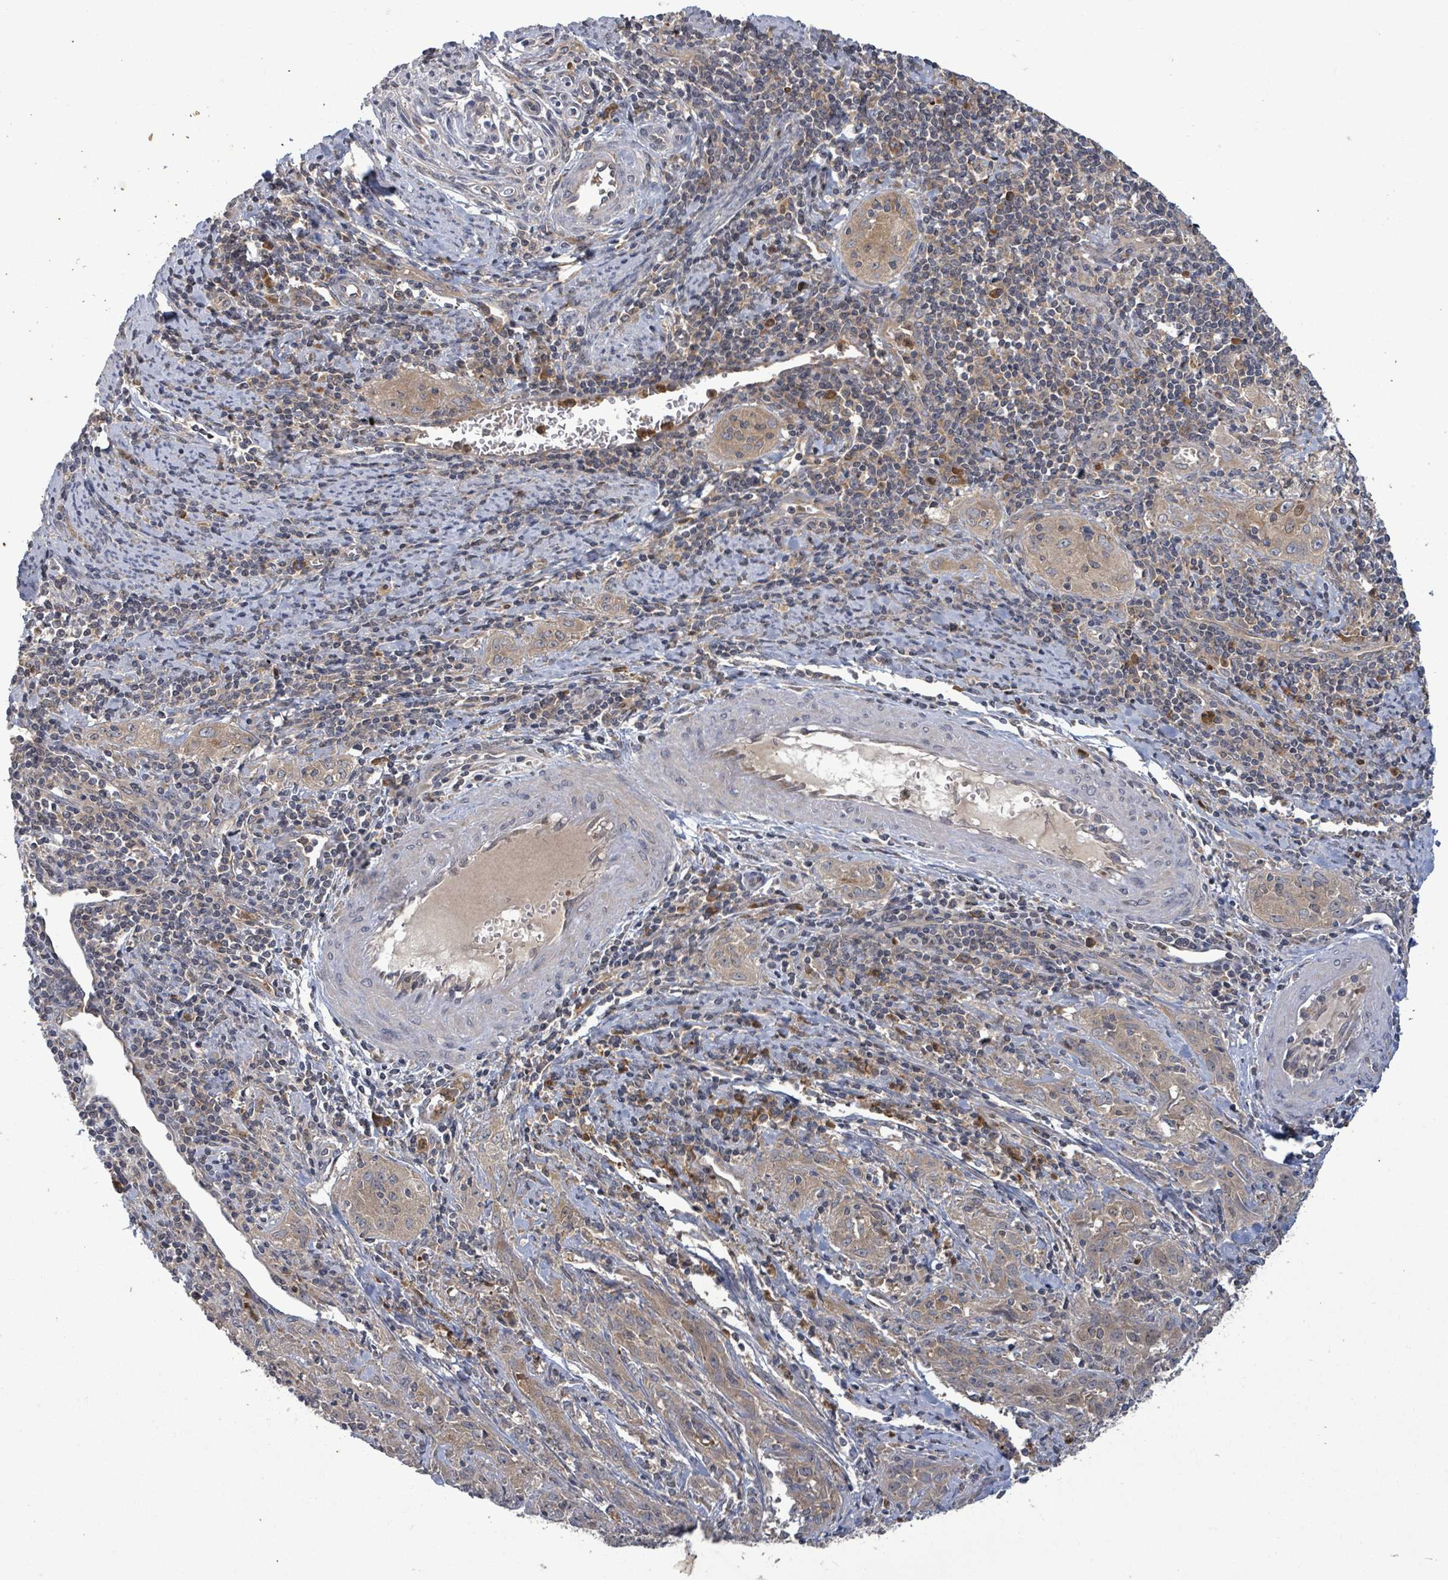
{"staining": {"intensity": "weak", "quantity": ">75%", "location": "cytoplasmic/membranous"}, "tissue": "cervical cancer", "cell_type": "Tumor cells", "image_type": "cancer", "snomed": [{"axis": "morphology", "description": "Squamous cell carcinoma, NOS"}, {"axis": "topography", "description": "Cervix"}], "caption": "Human squamous cell carcinoma (cervical) stained with a brown dye exhibits weak cytoplasmic/membranous positive staining in about >75% of tumor cells.", "gene": "SERPINE3", "patient": {"sex": "female", "age": 57}}